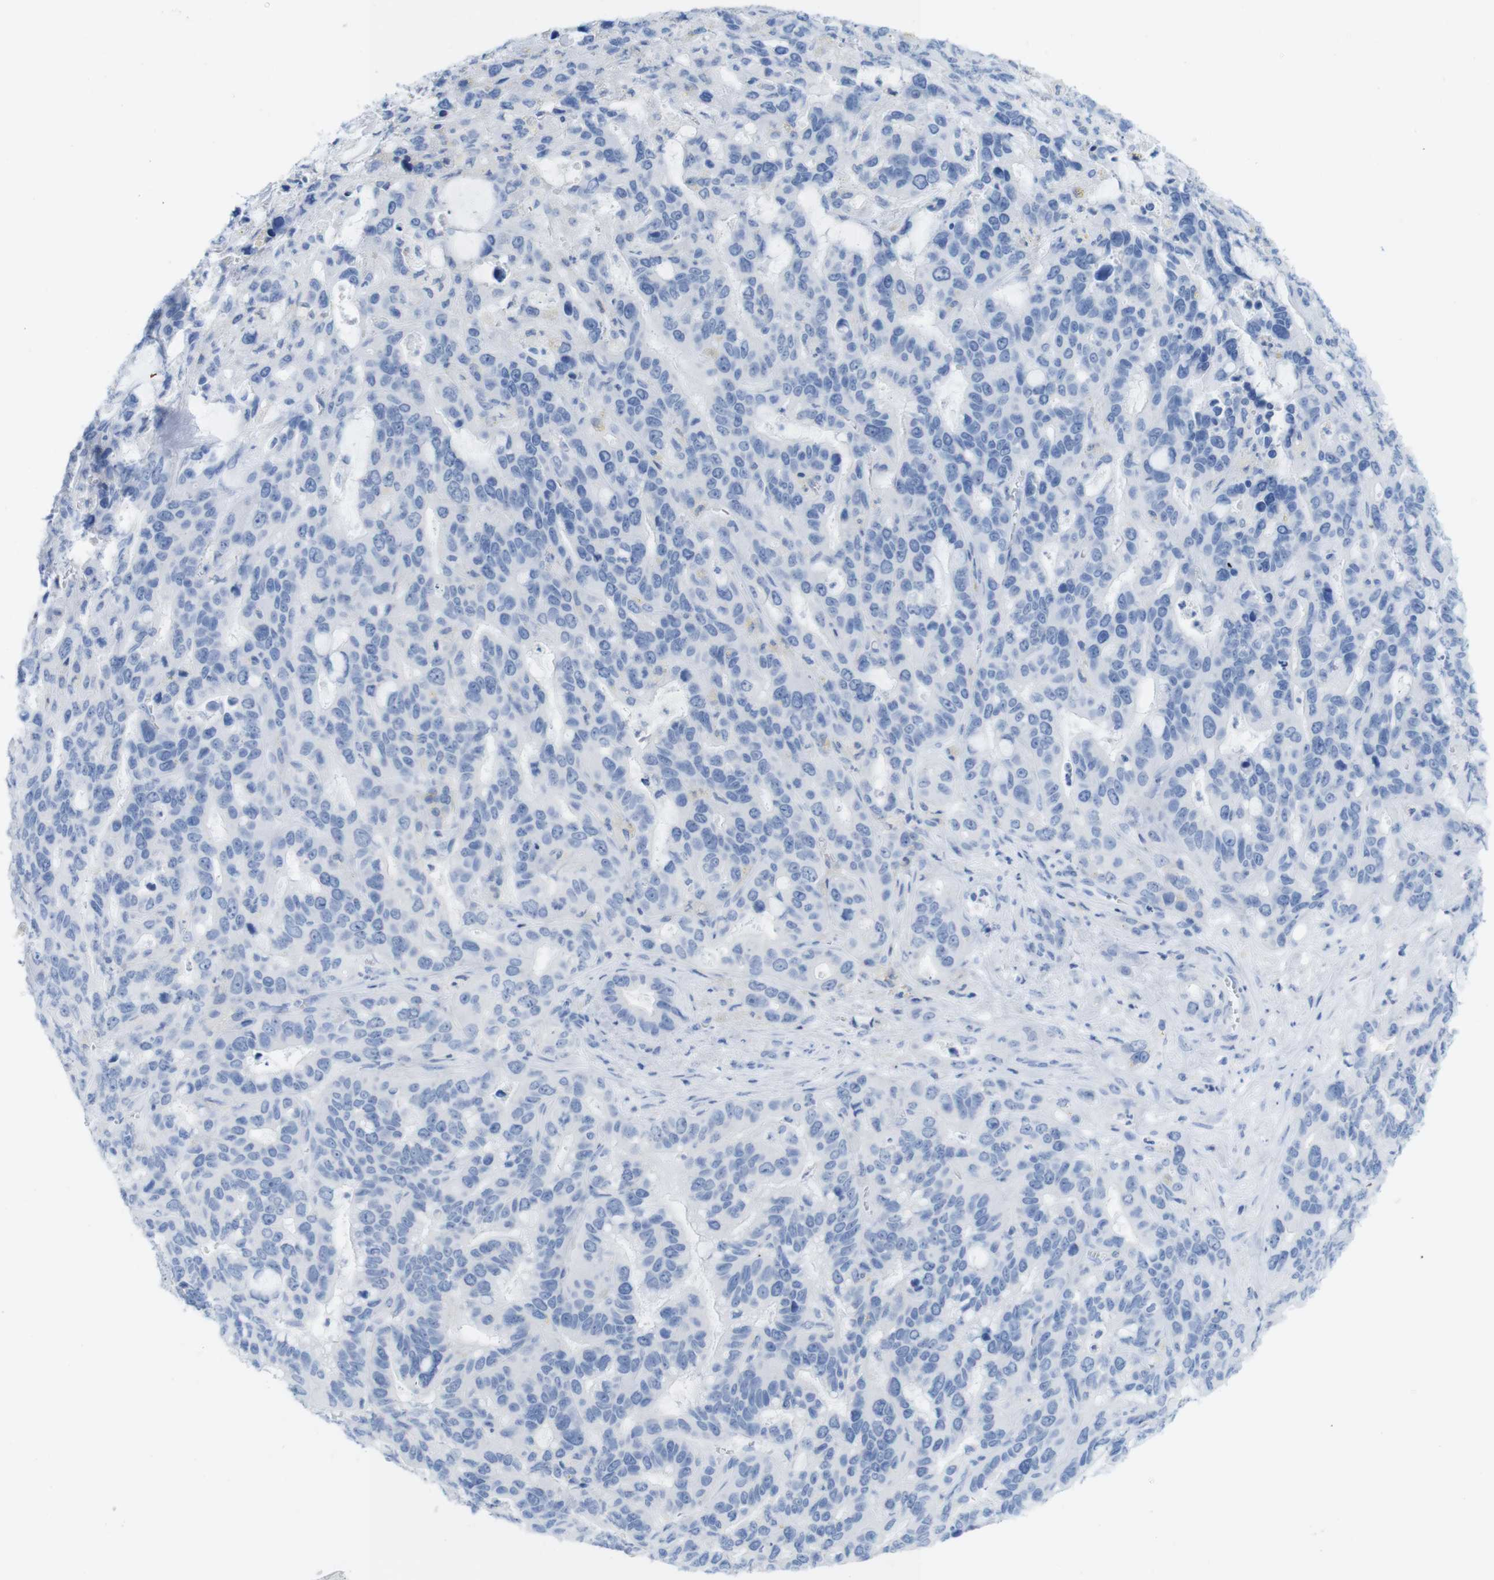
{"staining": {"intensity": "negative", "quantity": "none", "location": "none"}, "tissue": "liver cancer", "cell_type": "Tumor cells", "image_type": "cancer", "snomed": [{"axis": "morphology", "description": "Cholangiocarcinoma"}, {"axis": "topography", "description": "Liver"}], "caption": "This is an IHC micrograph of liver cancer. There is no expression in tumor cells.", "gene": "MYH7", "patient": {"sex": "female", "age": 65}}